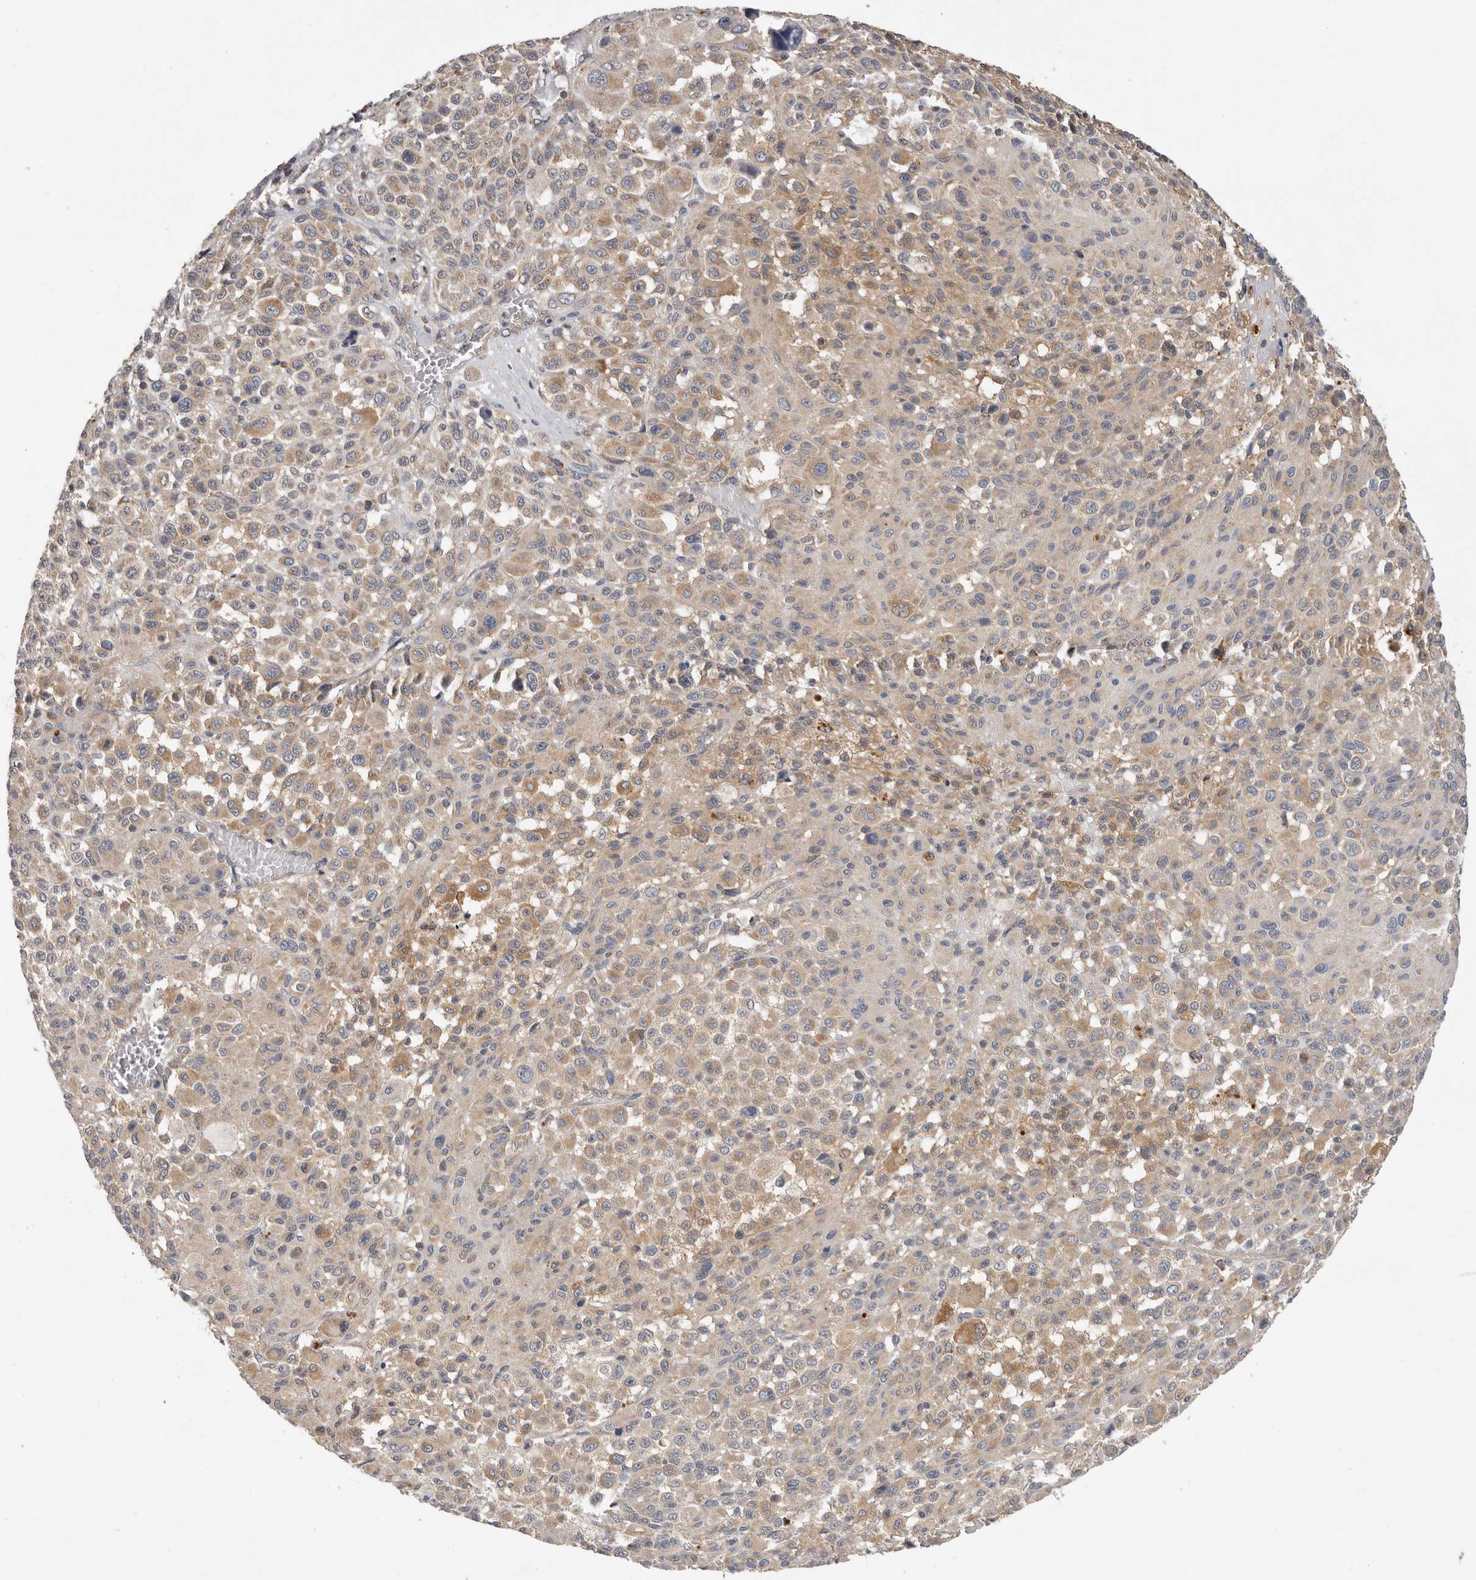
{"staining": {"intensity": "moderate", "quantity": "25%-75%", "location": "cytoplasmic/membranous"}, "tissue": "melanoma", "cell_type": "Tumor cells", "image_type": "cancer", "snomed": [{"axis": "morphology", "description": "Malignant melanoma, Metastatic site"}, {"axis": "topography", "description": "Skin"}], "caption": "Immunohistochemical staining of human melanoma demonstrates medium levels of moderate cytoplasmic/membranous protein positivity in about 25%-75% of tumor cells. (DAB IHC with brightfield microscopy, high magnification).", "gene": "PPP1R42", "patient": {"sex": "female", "age": 74}}